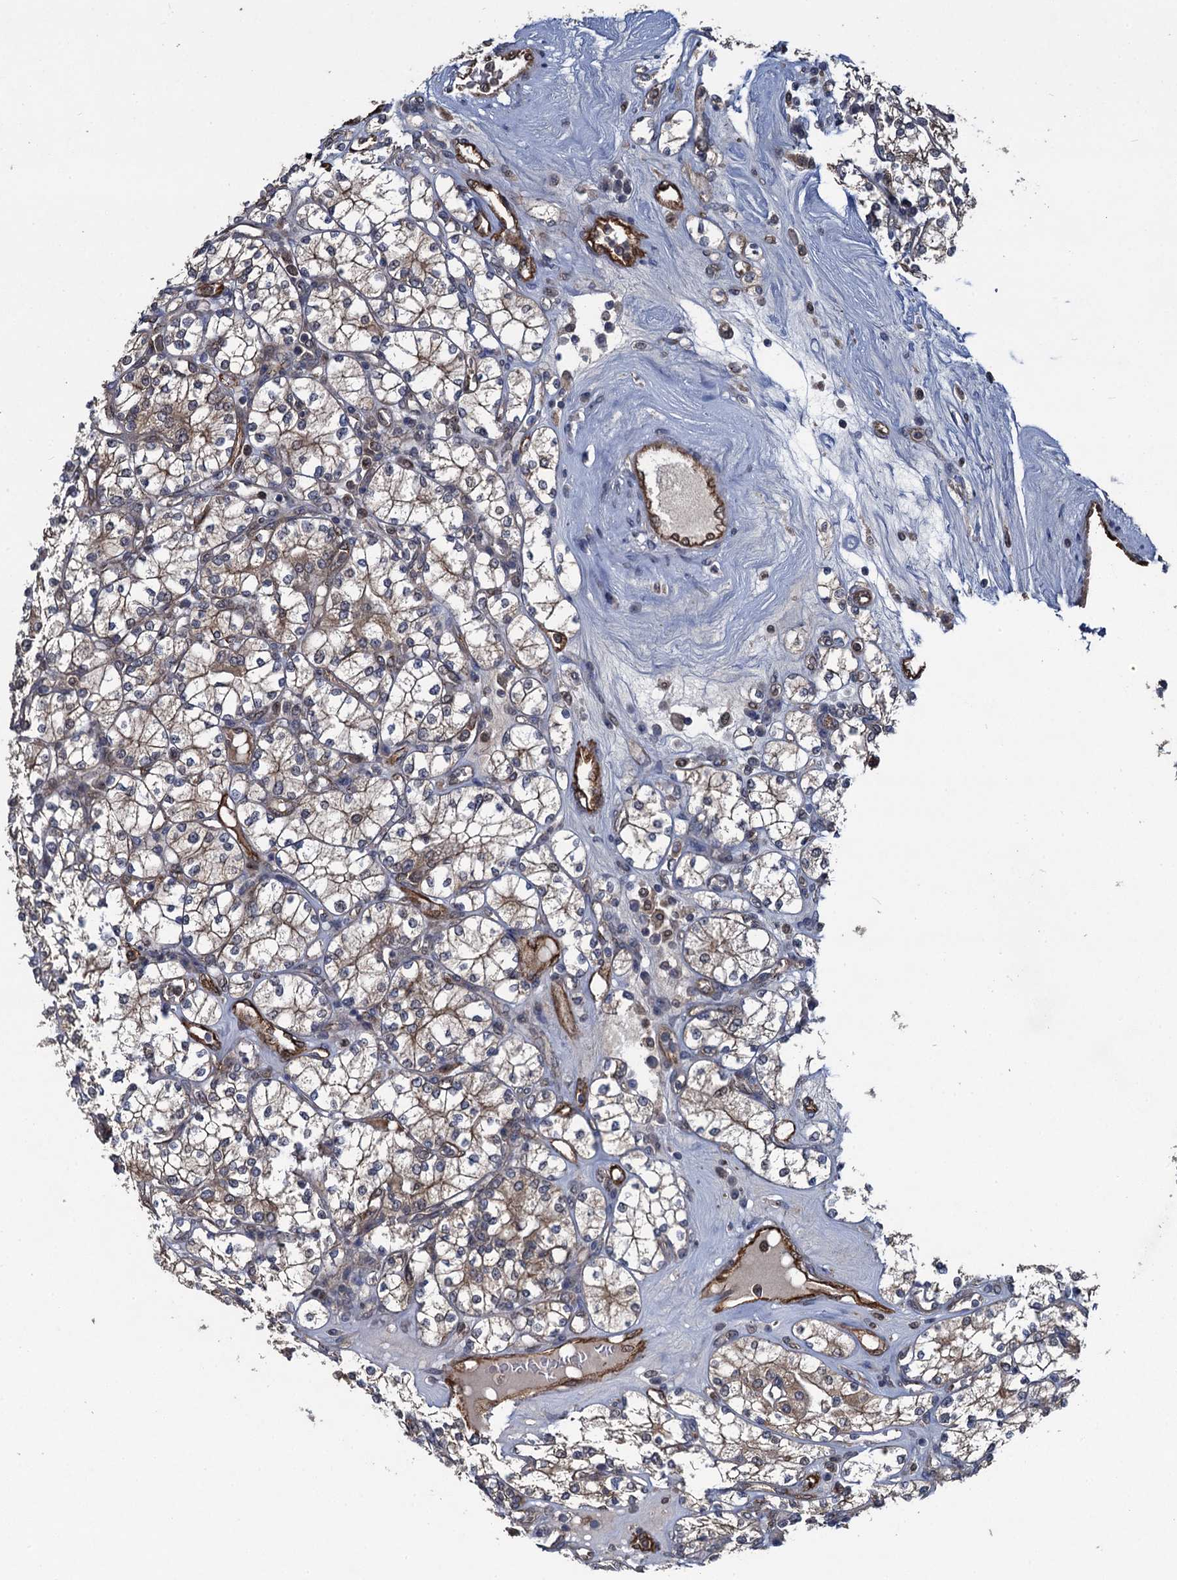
{"staining": {"intensity": "weak", "quantity": "25%-75%", "location": "cytoplasmic/membranous"}, "tissue": "renal cancer", "cell_type": "Tumor cells", "image_type": "cancer", "snomed": [{"axis": "morphology", "description": "Adenocarcinoma, NOS"}, {"axis": "topography", "description": "Kidney"}], "caption": "A photomicrograph showing weak cytoplasmic/membranous positivity in about 25%-75% of tumor cells in renal adenocarcinoma, as visualized by brown immunohistochemical staining.", "gene": "EVX2", "patient": {"sex": "male", "age": 77}}